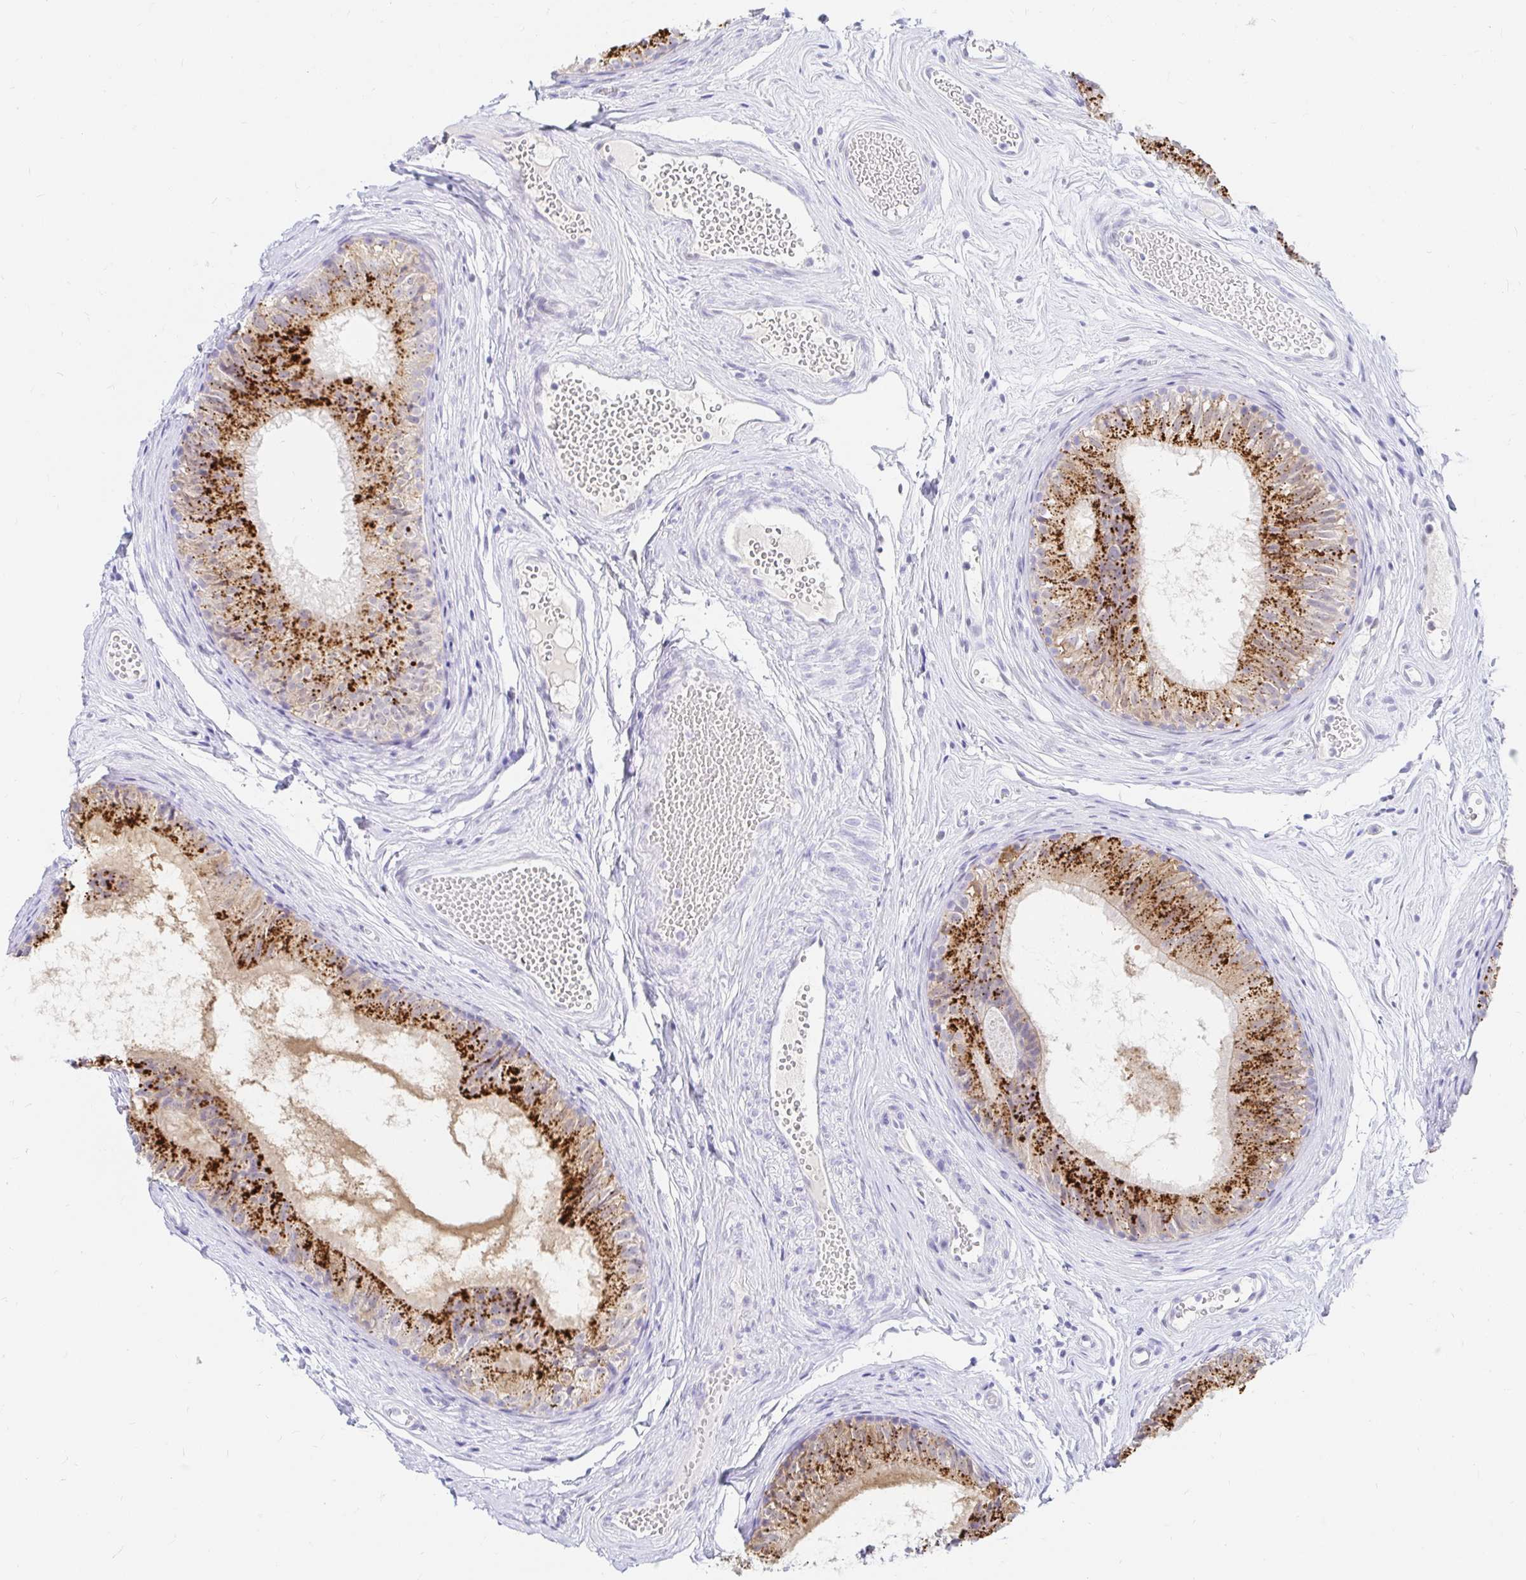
{"staining": {"intensity": "strong", "quantity": "25%-75%", "location": "cytoplasmic/membranous"}, "tissue": "epididymis", "cell_type": "Glandular cells", "image_type": "normal", "snomed": [{"axis": "morphology", "description": "Normal tissue, NOS"}, {"axis": "morphology", "description": "Seminoma, NOS"}, {"axis": "topography", "description": "Testis"}, {"axis": "topography", "description": "Epididymis"}], "caption": "Epididymis stained with DAB (3,3'-diaminobenzidine) immunohistochemistry (IHC) reveals high levels of strong cytoplasmic/membranous positivity in about 25%-75% of glandular cells. (DAB (3,3'-diaminobenzidine) = brown stain, brightfield microscopy at high magnification).", "gene": "OR6T1", "patient": {"sex": "male", "age": 34}}